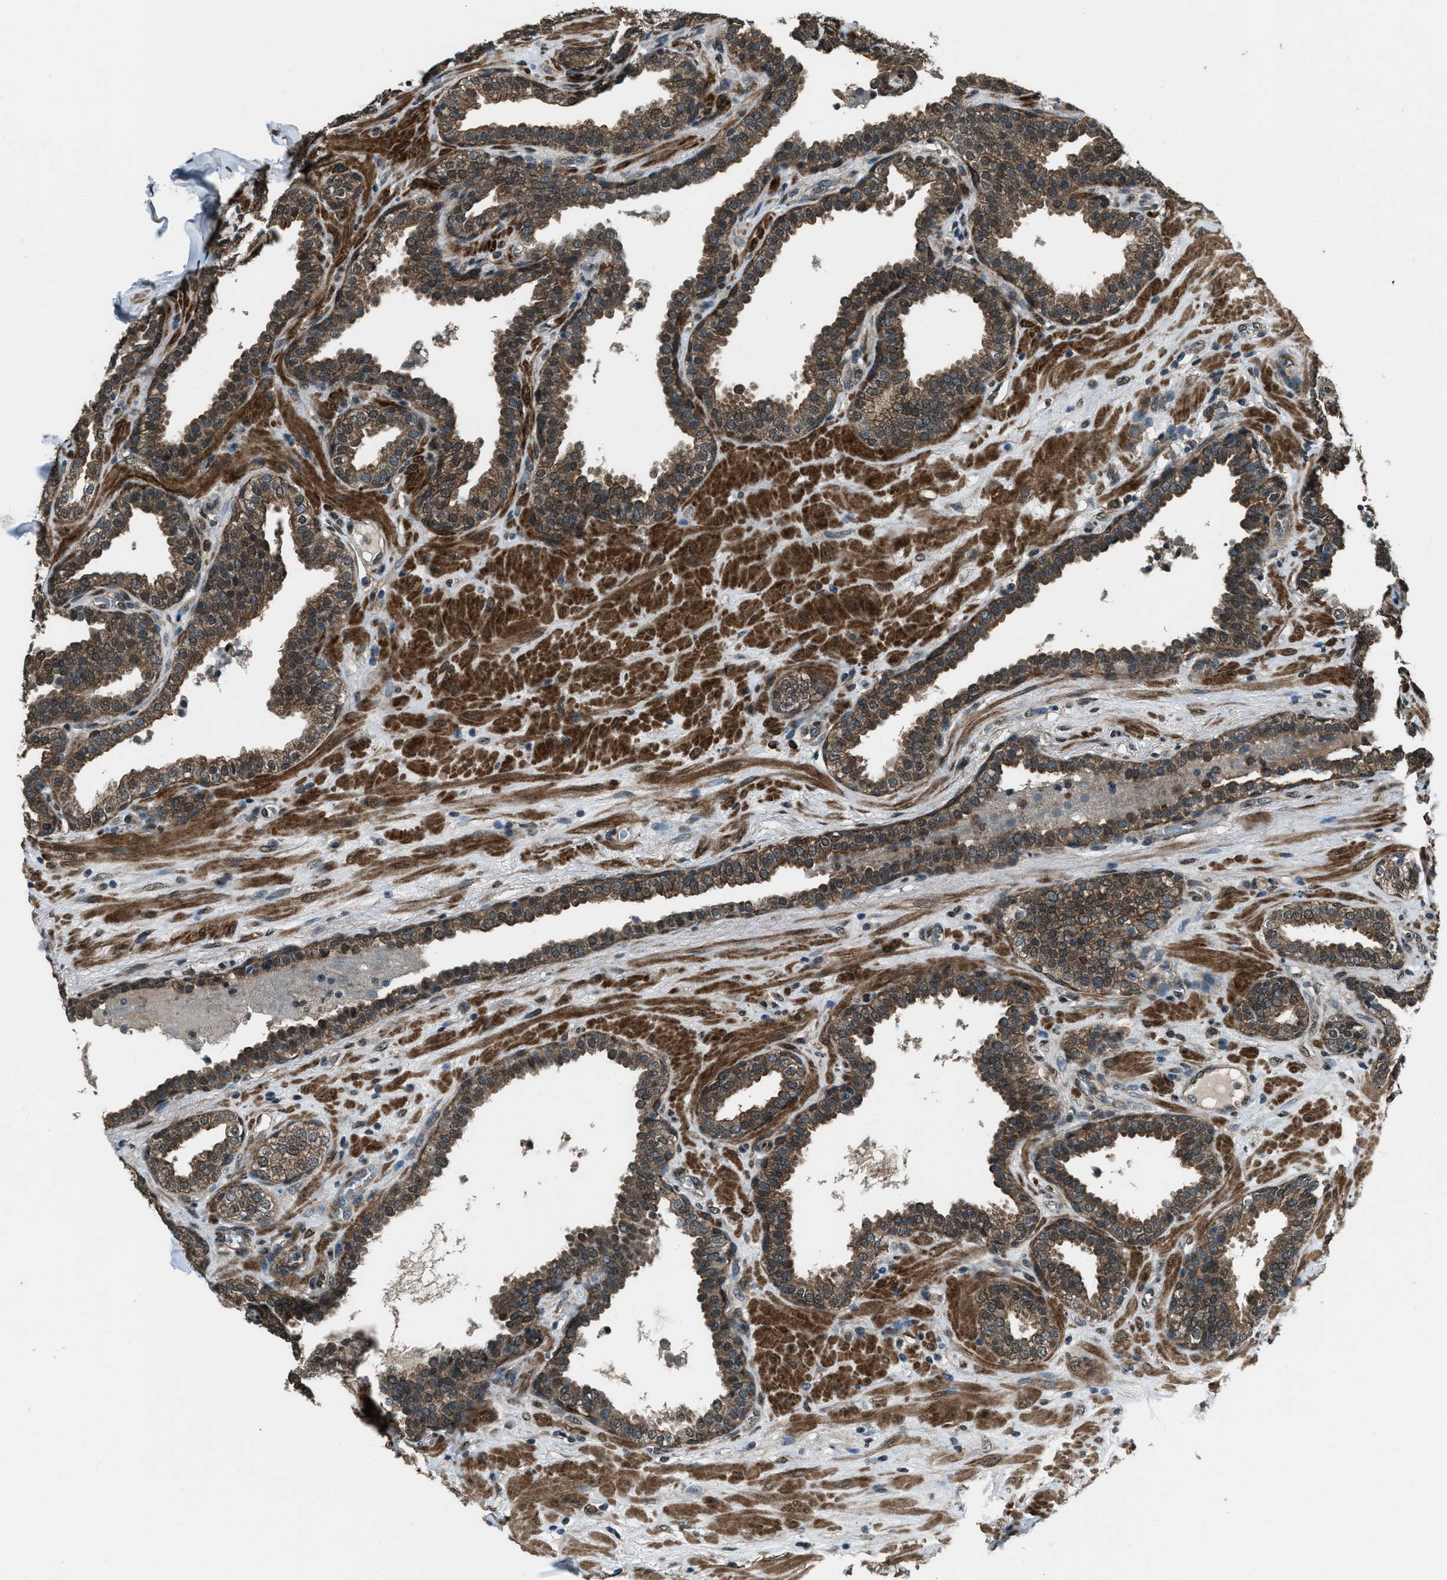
{"staining": {"intensity": "moderate", "quantity": ">75%", "location": "cytoplasmic/membranous"}, "tissue": "prostate", "cell_type": "Glandular cells", "image_type": "normal", "snomed": [{"axis": "morphology", "description": "Normal tissue, NOS"}, {"axis": "topography", "description": "Prostate"}], "caption": "Protein positivity by immunohistochemistry demonstrates moderate cytoplasmic/membranous expression in about >75% of glandular cells in normal prostate.", "gene": "SVIL", "patient": {"sex": "male", "age": 51}}